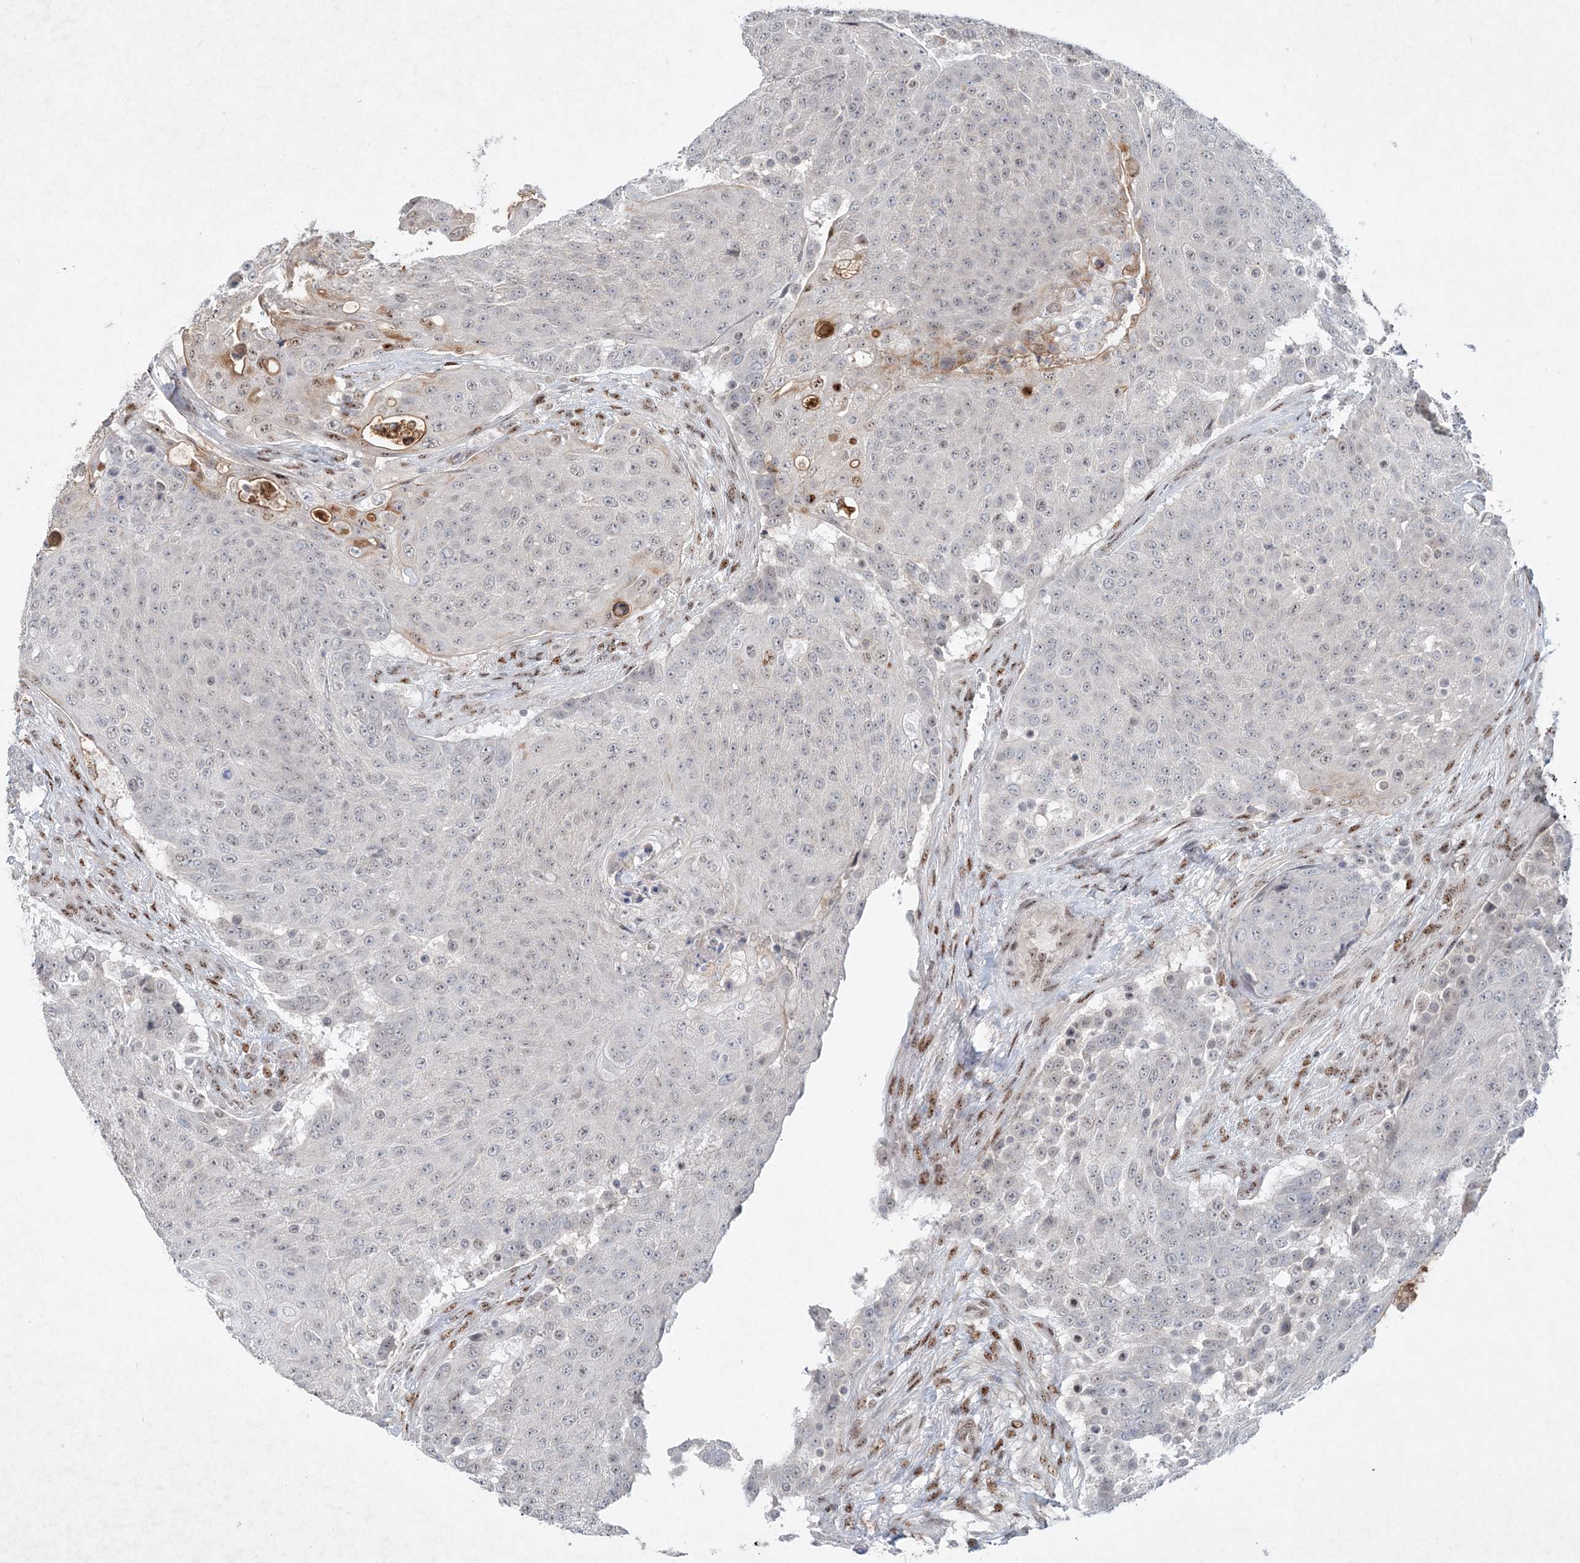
{"staining": {"intensity": "moderate", "quantity": "<25%", "location": "cytoplasmic/membranous"}, "tissue": "urothelial cancer", "cell_type": "Tumor cells", "image_type": "cancer", "snomed": [{"axis": "morphology", "description": "Urothelial carcinoma, High grade"}, {"axis": "topography", "description": "Urinary bladder"}], "caption": "About <25% of tumor cells in human urothelial cancer reveal moderate cytoplasmic/membranous protein staining as visualized by brown immunohistochemical staining.", "gene": "GIN1", "patient": {"sex": "female", "age": 63}}